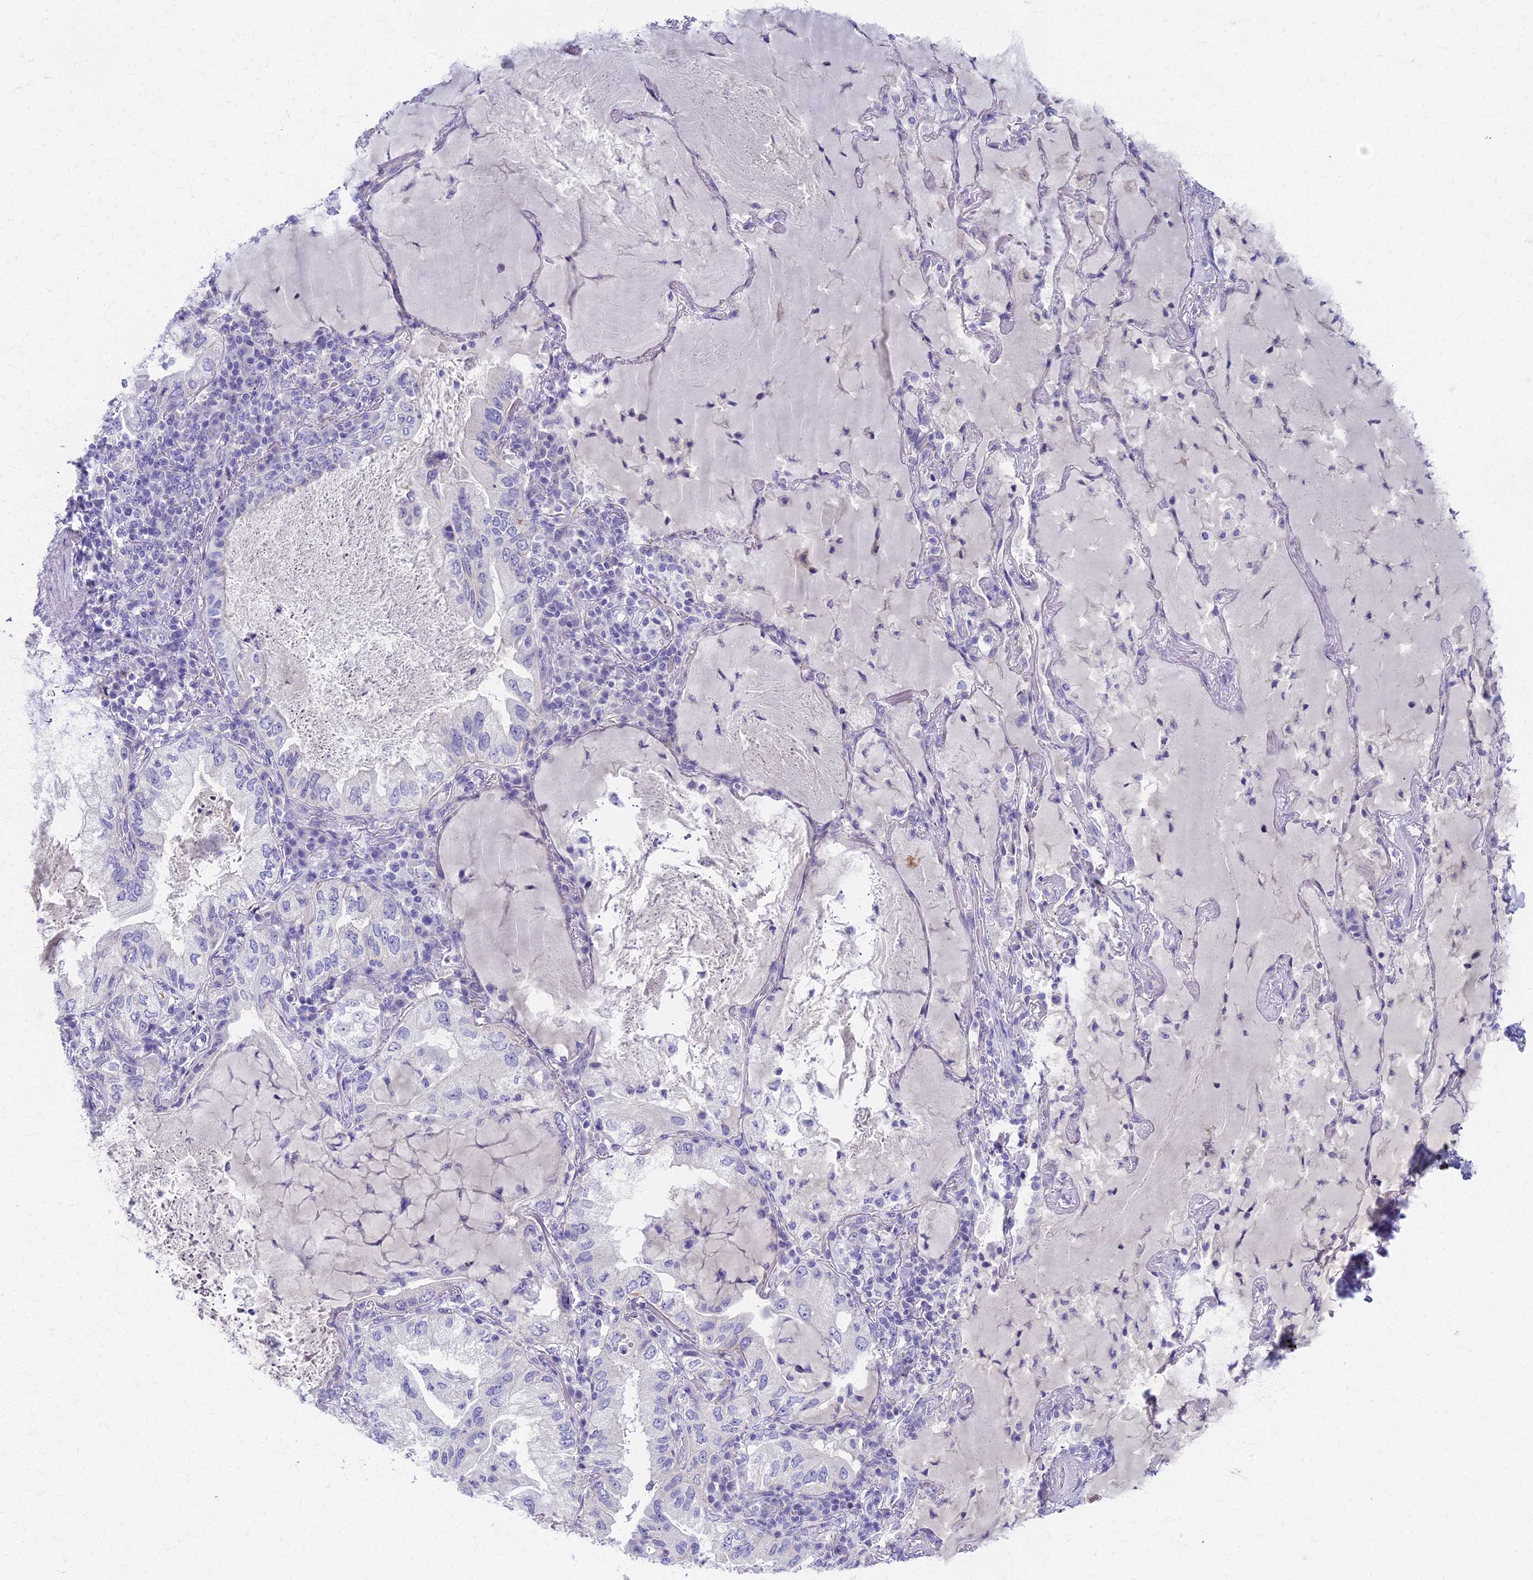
{"staining": {"intensity": "negative", "quantity": "none", "location": "none"}, "tissue": "lung cancer", "cell_type": "Tumor cells", "image_type": "cancer", "snomed": [{"axis": "morphology", "description": "Adenocarcinoma, NOS"}, {"axis": "topography", "description": "Lung"}], "caption": "Histopathology image shows no protein positivity in tumor cells of lung cancer (adenocarcinoma) tissue.", "gene": "AP4E1", "patient": {"sex": "female", "age": 69}}